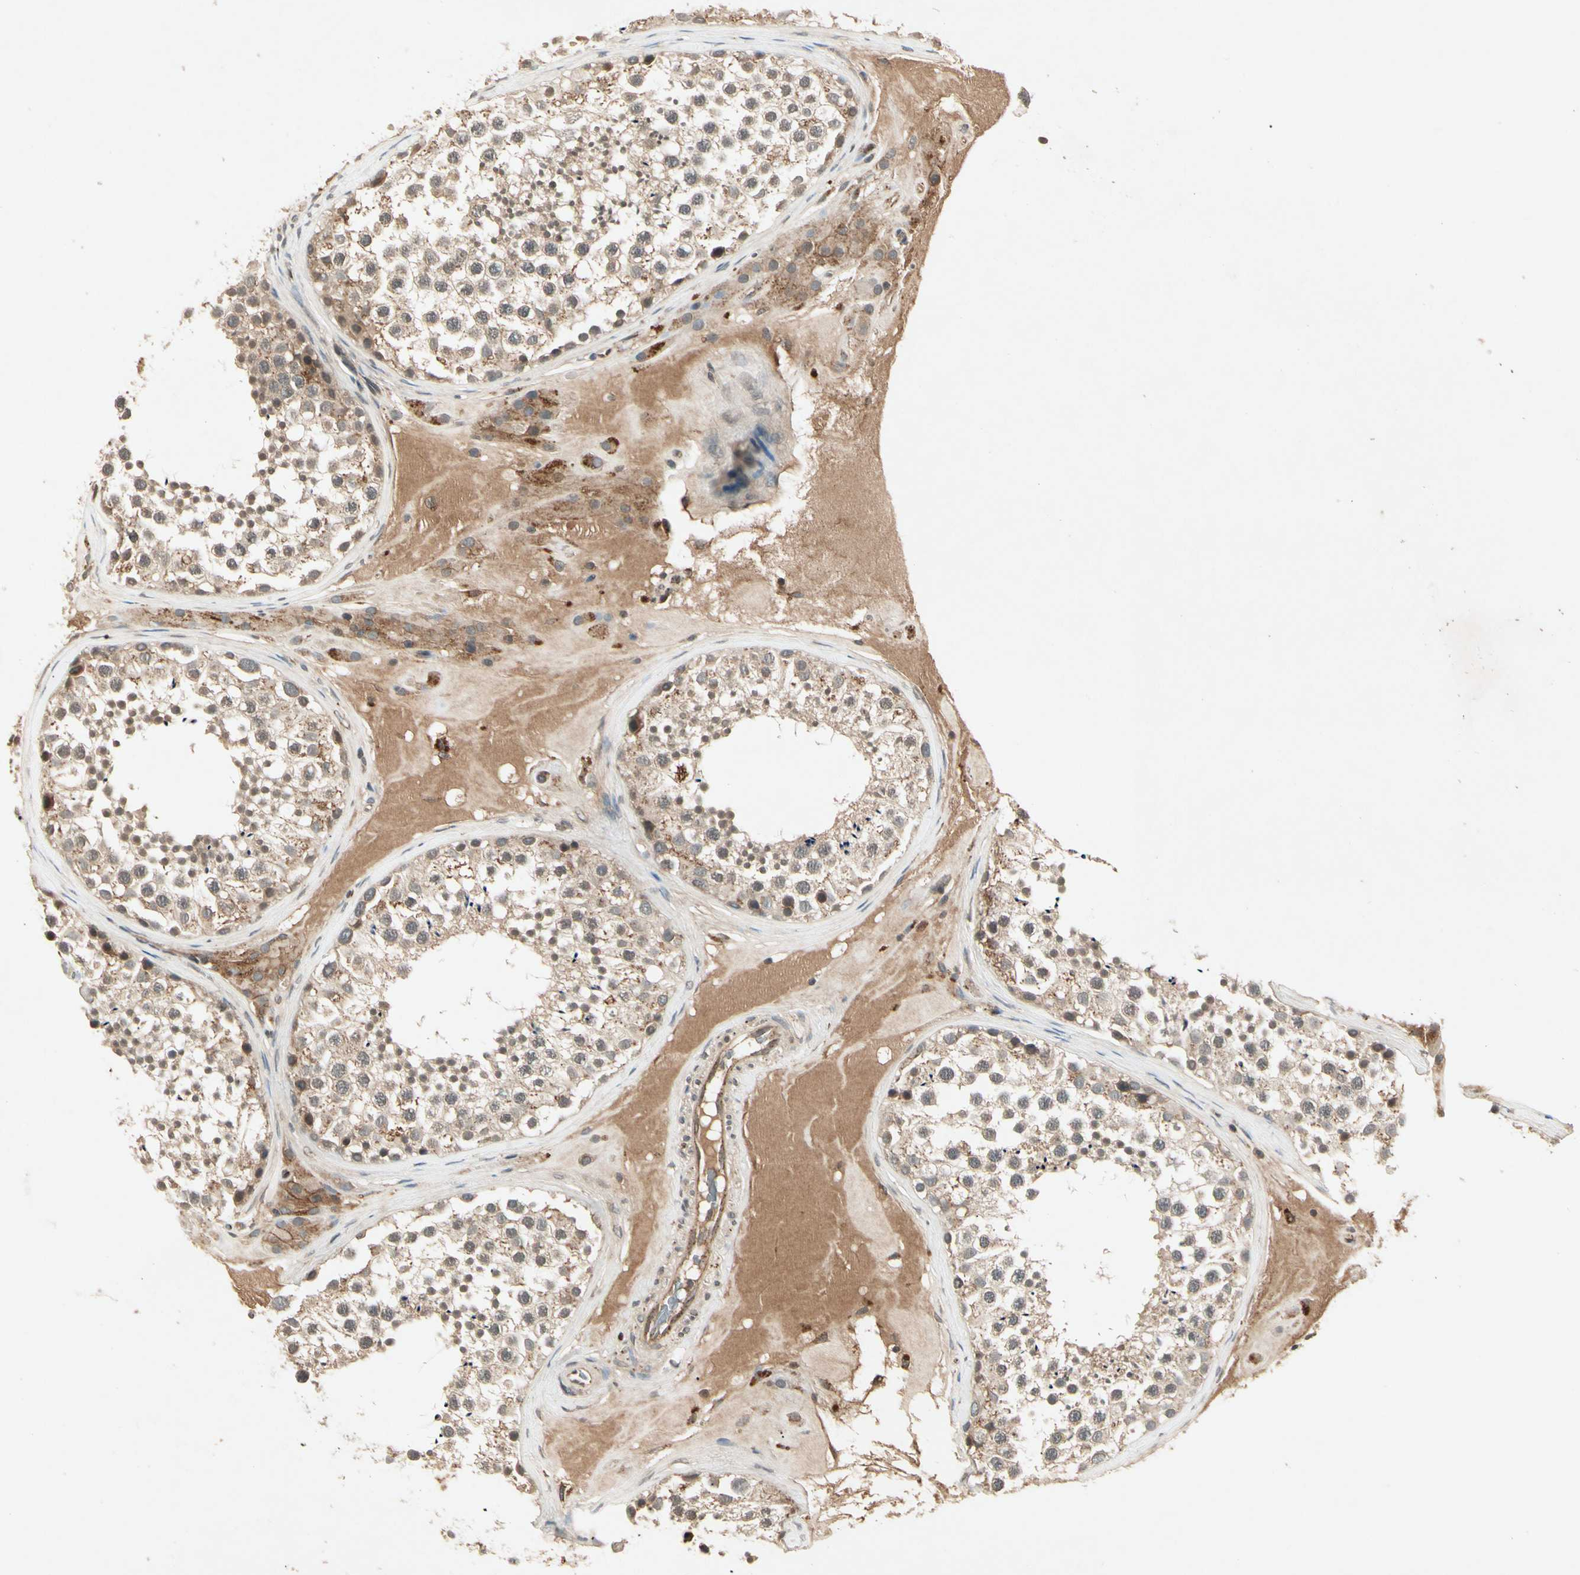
{"staining": {"intensity": "weak", "quantity": "25%-75%", "location": "cytoplasmic/membranous,nuclear"}, "tissue": "testis", "cell_type": "Cells in seminiferous ducts", "image_type": "normal", "snomed": [{"axis": "morphology", "description": "Normal tissue, NOS"}, {"axis": "topography", "description": "Testis"}], "caption": "A micrograph of human testis stained for a protein exhibits weak cytoplasmic/membranous,nuclear brown staining in cells in seminiferous ducts.", "gene": "FLOT1", "patient": {"sex": "male", "age": 46}}